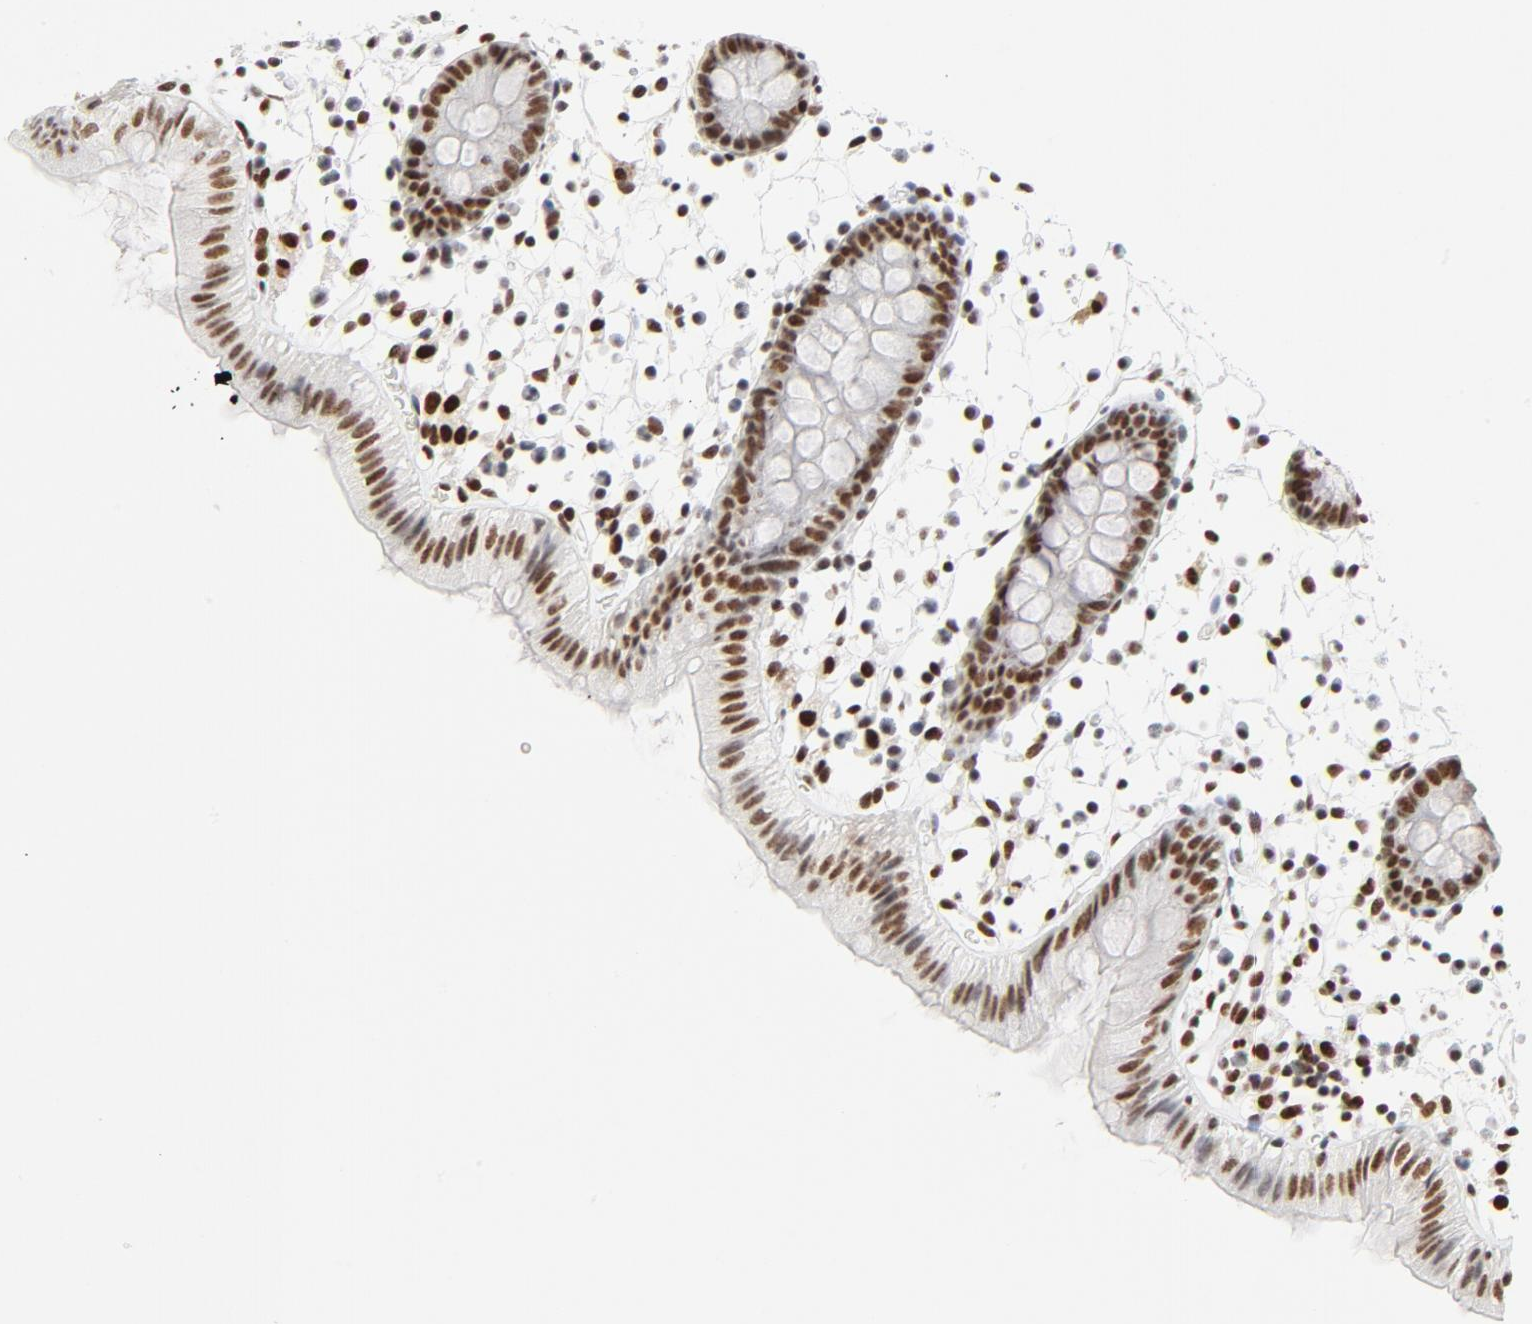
{"staining": {"intensity": "moderate", "quantity": ">75%", "location": "nuclear"}, "tissue": "colon", "cell_type": "Endothelial cells", "image_type": "normal", "snomed": [{"axis": "morphology", "description": "Normal tissue, NOS"}, {"axis": "topography", "description": "Colon"}], "caption": "Moderate nuclear positivity is identified in approximately >75% of endothelial cells in benign colon.", "gene": "GTF2H1", "patient": {"sex": "male", "age": 14}}